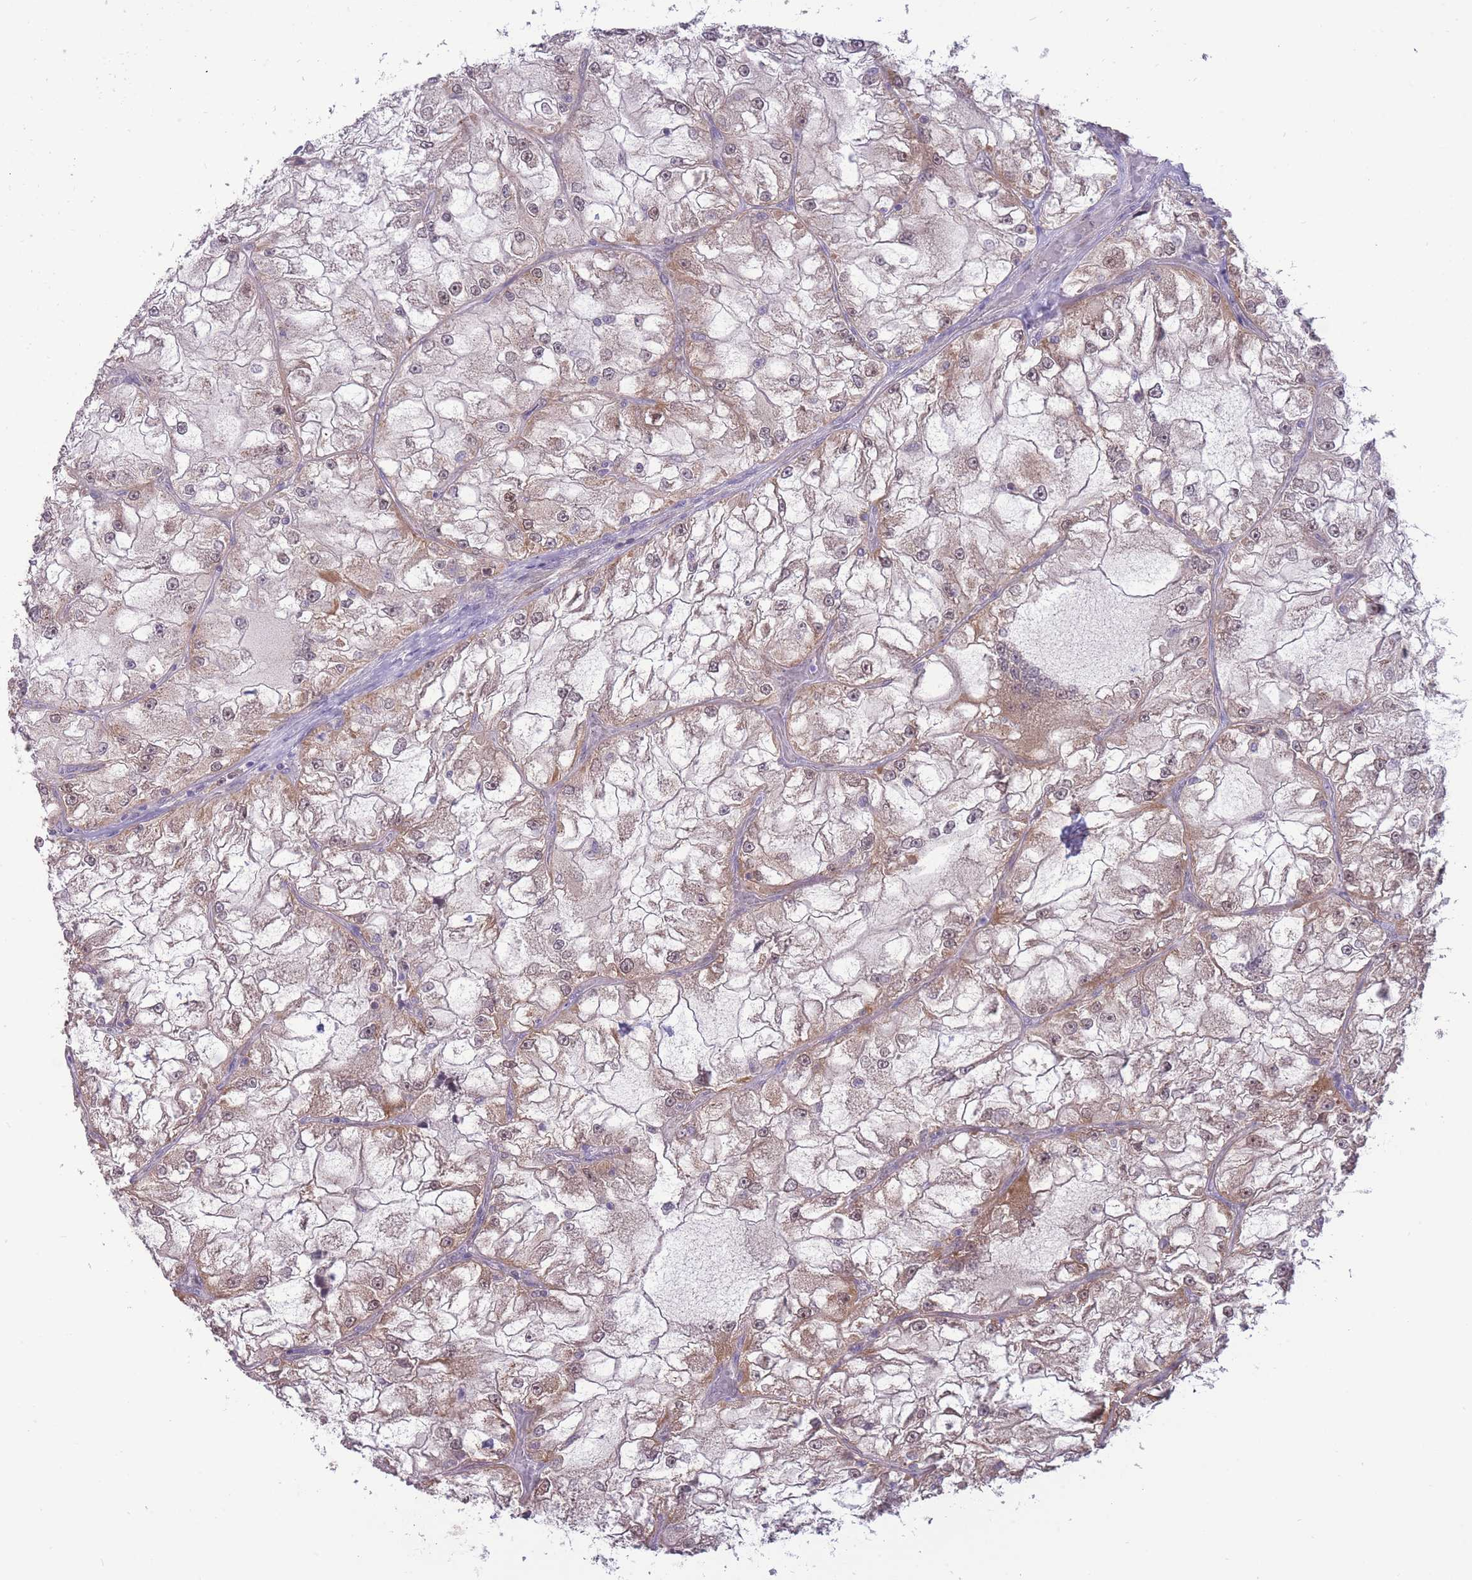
{"staining": {"intensity": "strong", "quantity": "25%-75%", "location": "cytoplasmic/membranous,nuclear"}, "tissue": "renal cancer", "cell_type": "Tumor cells", "image_type": "cancer", "snomed": [{"axis": "morphology", "description": "Adenocarcinoma, NOS"}, {"axis": "topography", "description": "Kidney"}], "caption": "The histopathology image demonstrates immunohistochemical staining of renal adenocarcinoma. There is strong cytoplasmic/membranous and nuclear expression is identified in approximately 25%-75% of tumor cells.", "gene": "MCIDAS", "patient": {"sex": "female", "age": 72}}